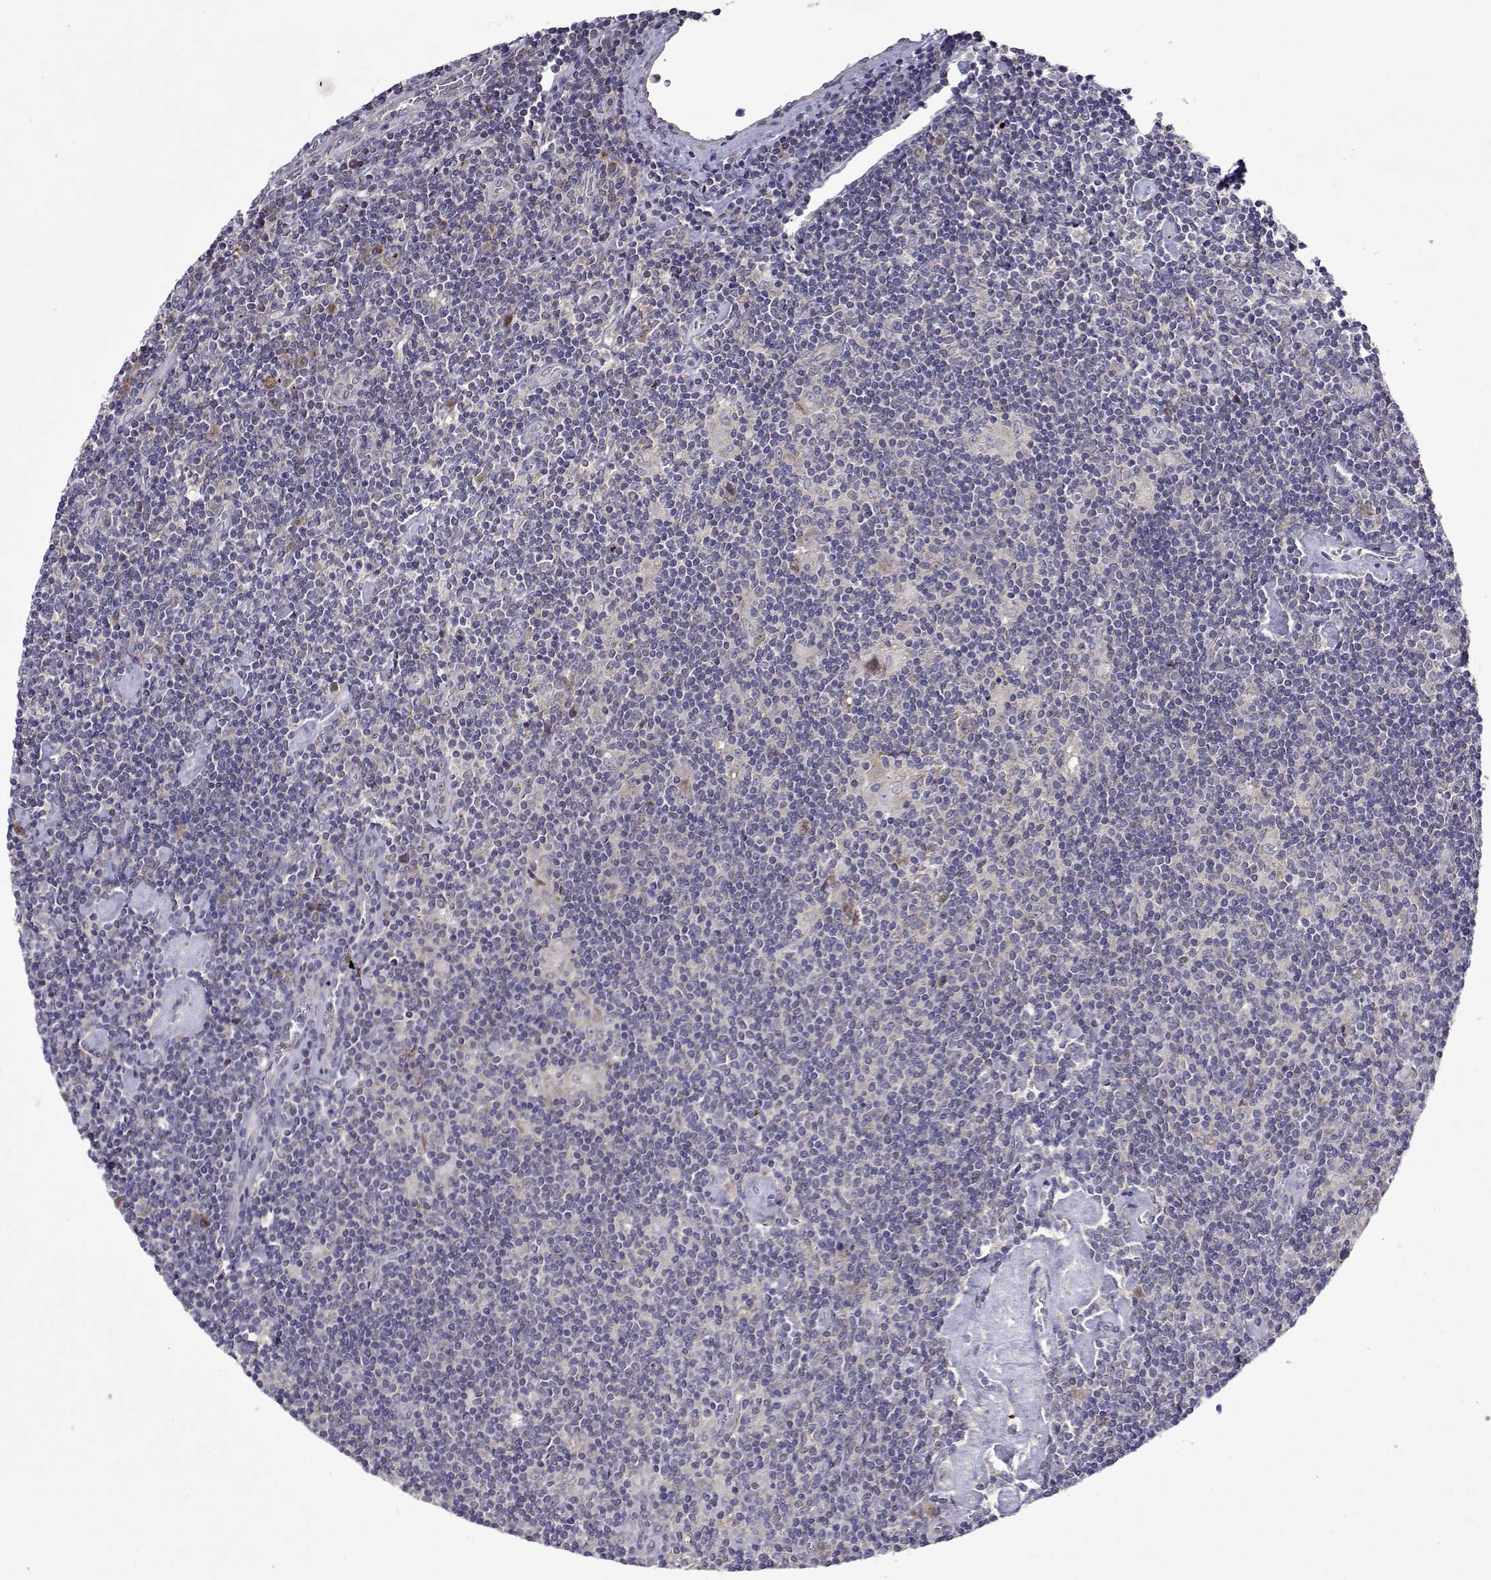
{"staining": {"intensity": "negative", "quantity": "none", "location": "none"}, "tissue": "lymphoma", "cell_type": "Tumor cells", "image_type": "cancer", "snomed": [{"axis": "morphology", "description": "Hodgkin's disease, NOS"}, {"axis": "topography", "description": "Lymph node"}], "caption": "Hodgkin's disease stained for a protein using IHC displays no expression tumor cells.", "gene": "TARBP2", "patient": {"sex": "male", "age": 40}}